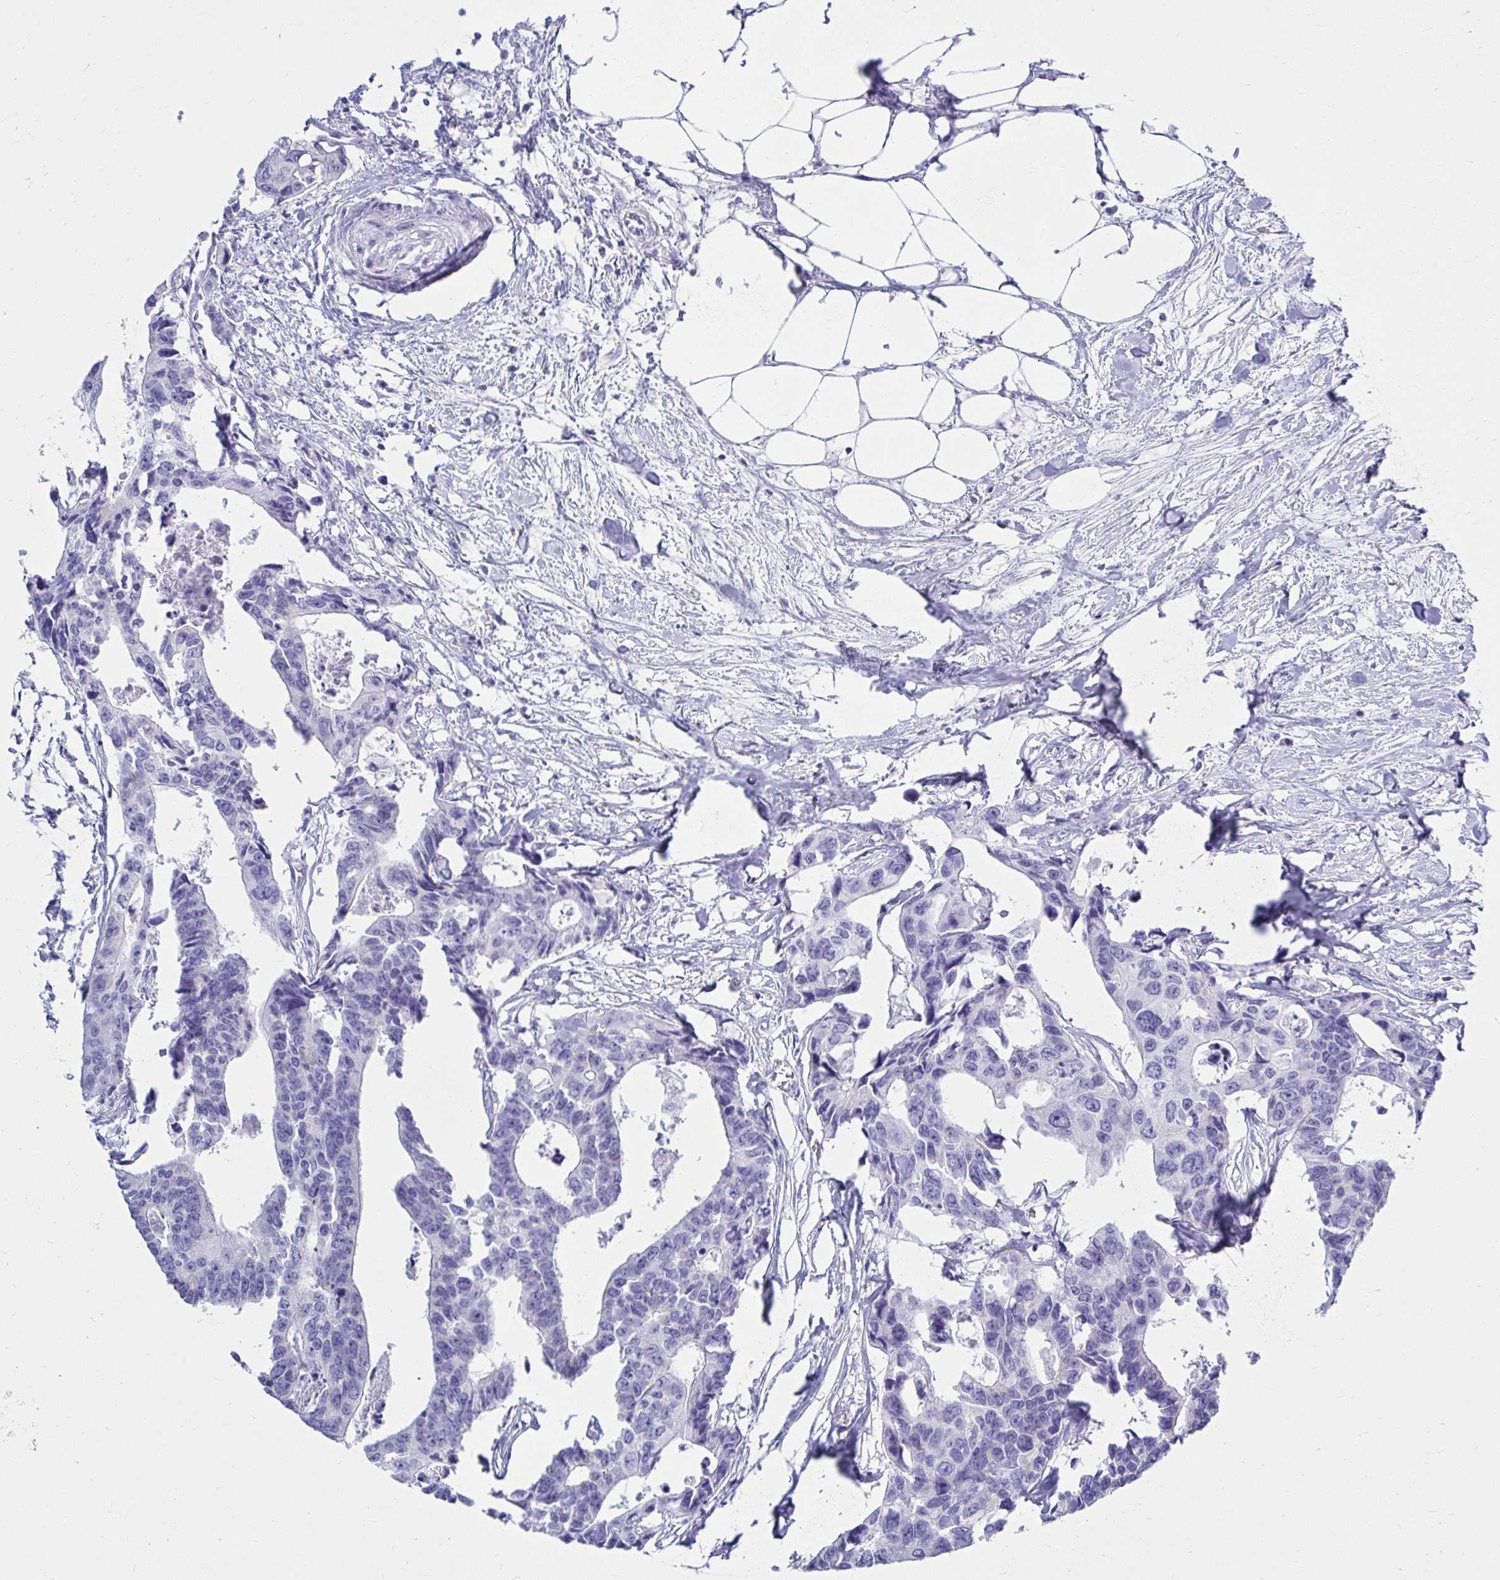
{"staining": {"intensity": "negative", "quantity": "none", "location": "none"}, "tissue": "colorectal cancer", "cell_type": "Tumor cells", "image_type": "cancer", "snomed": [{"axis": "morphology", "description": "Adenocarcinoma, NOS"}, {"axis": "topography", "description": "Rectum"}], "caption": "This is an IHC photomicrograph of human colorectal cancer (adenocarcinoma). There is no staining in tumor cells.", "gene": "ATP4B", "patient": {"sex": "male", "age": 57}}